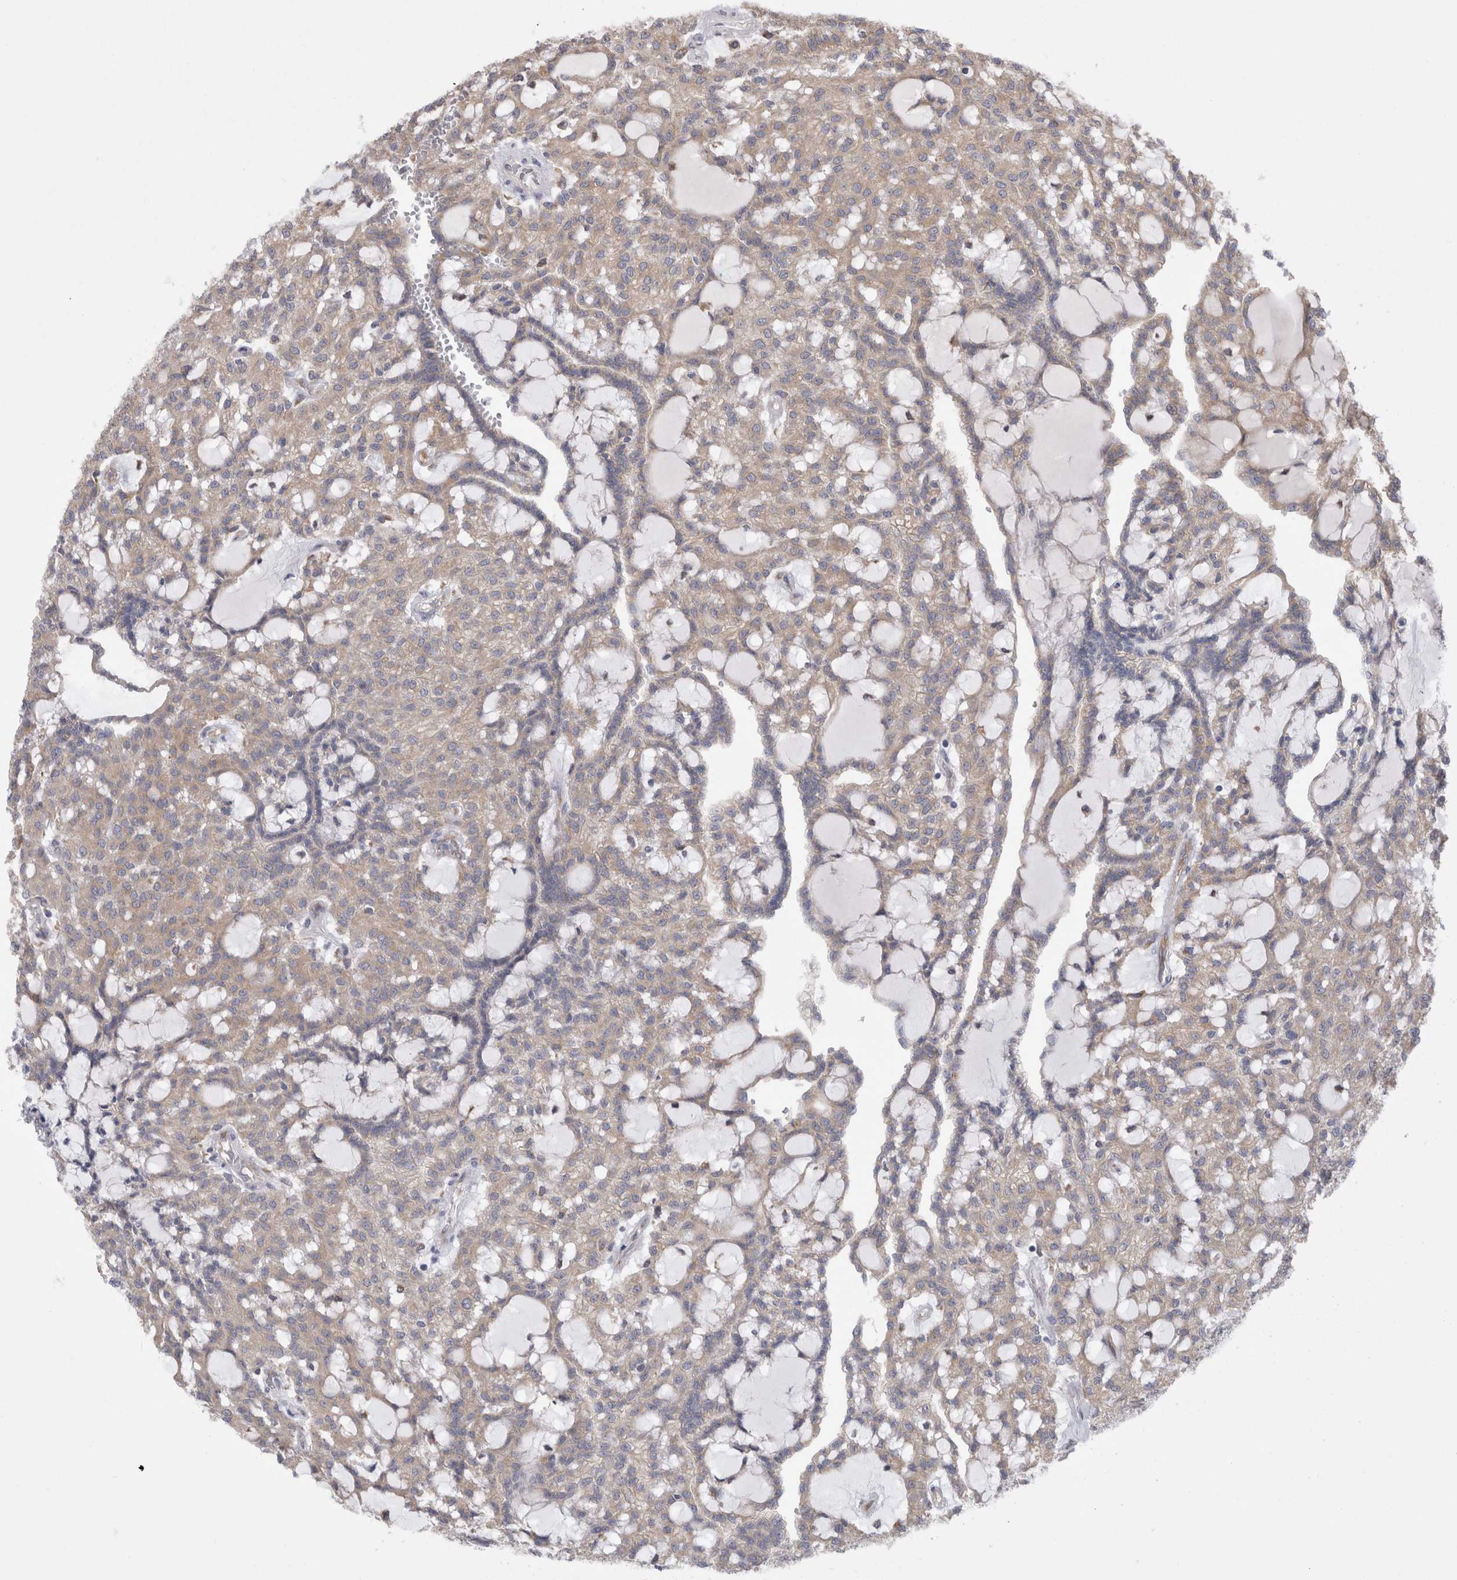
{"staining": {"intensity": "weak", "quantity": ">75%", "location": "cytoplasmic/membranous"}, "tissue": "renal cancer", "cell_type": "Tumor cells", "image_type": "cancer", "snomed": [{"axis": "morphology", "description": "Adenocarcinoma, NOS"}, {"axis": "topography", "description": "Kidney"}], "caption": "DAB immunohistochemical staining of adenocarcinoma (renal) exhibits weak cytoplasmic/membranous protein positivity in approximately >75% of tumor cells. (IHC, brightfield microscopy, high magnification).", "gene": "ZNF341", "patient": {"sex": "male", "age": 63}}